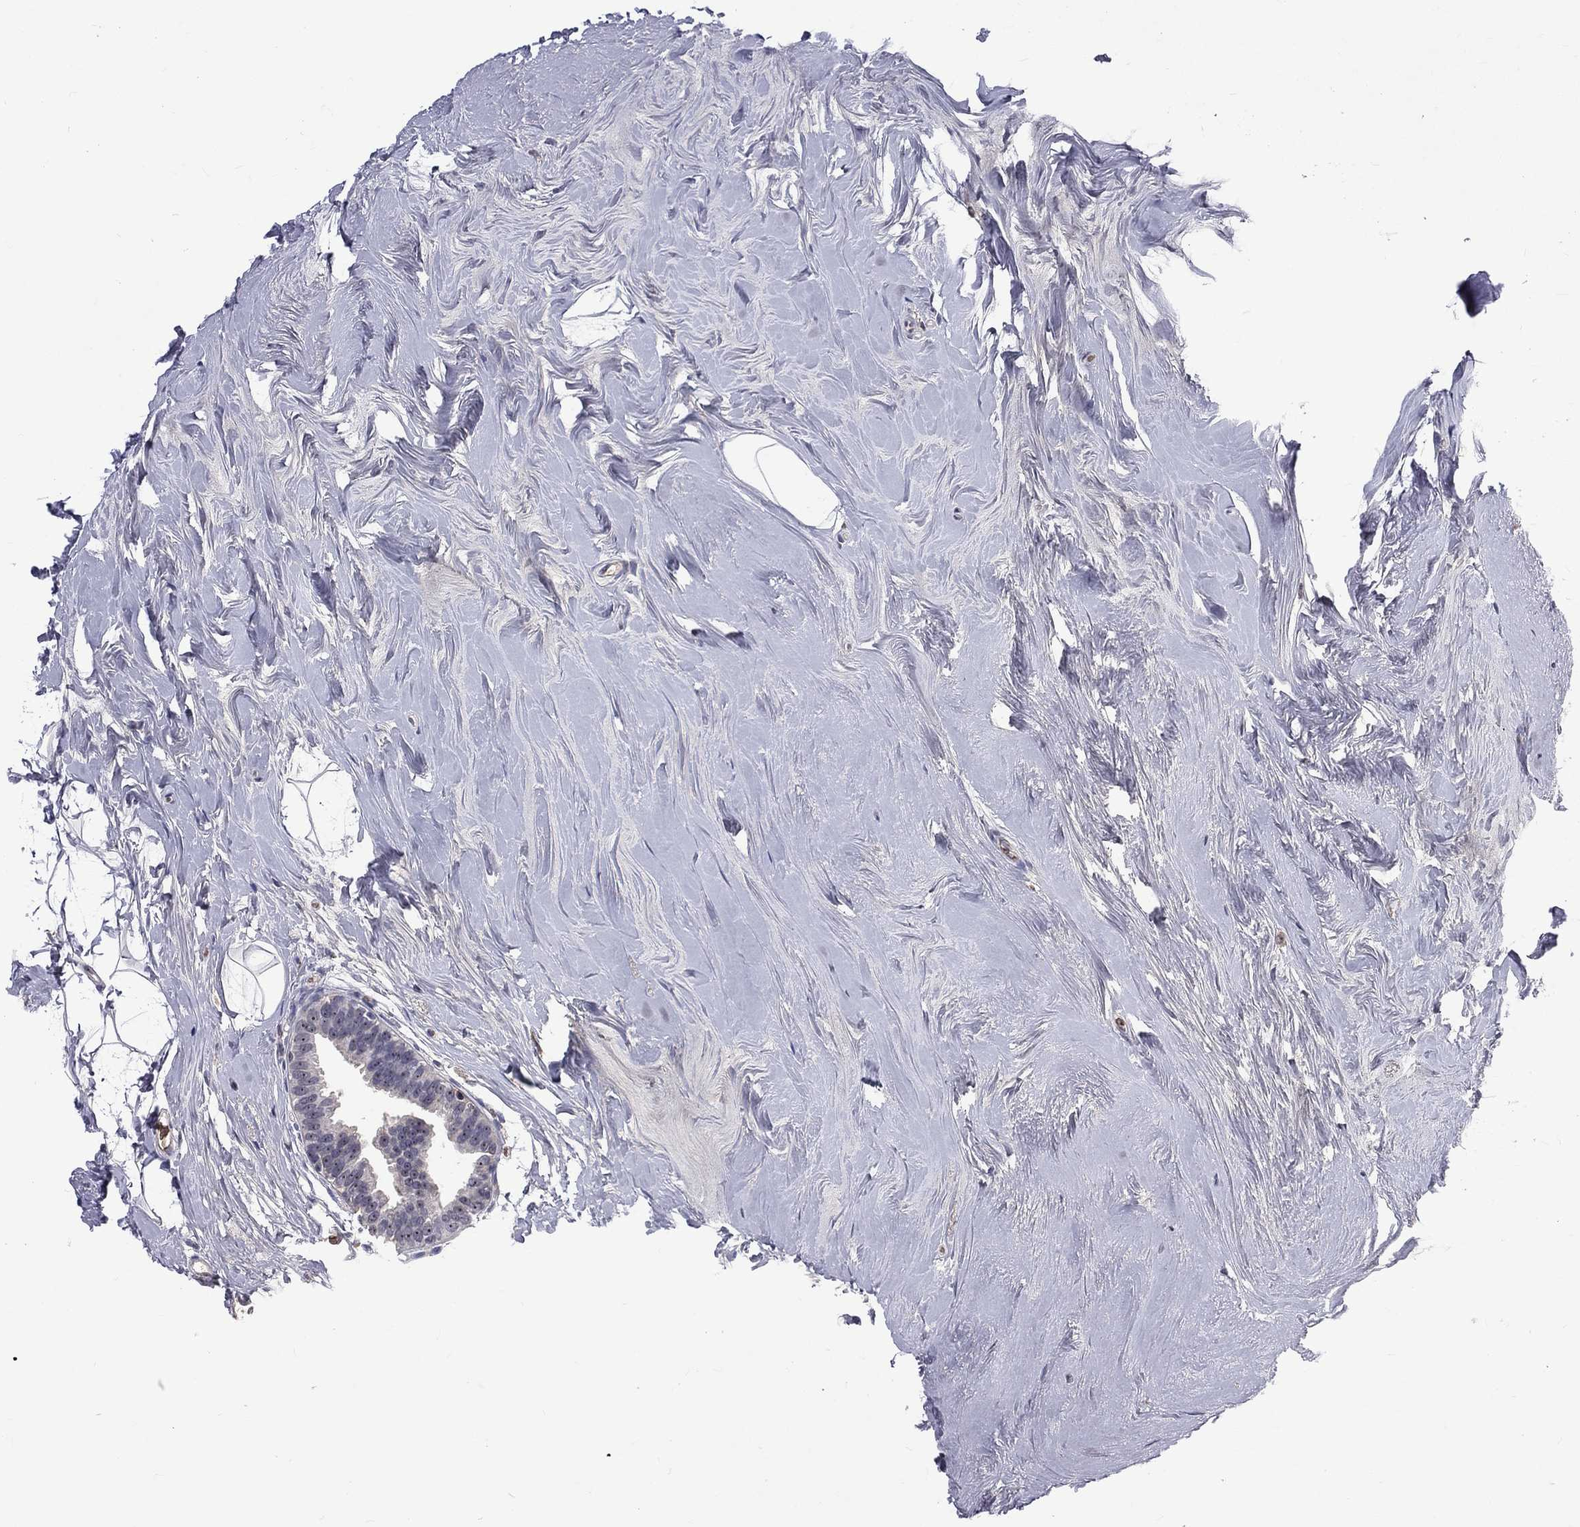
{"staining": {"intensity": "negative", "quantity": "none", "location": "none"}, "tissue": "breast cancer", "cell_type": "Tumor cells", "image_type": "cancer", "snomed": [{"axis": "morphology", "description": "Duct carcinoma"}, {"axis": "topography", "description": "Breast"}], "caption": "Immunohistochemical staining of infiltrating ductal carcinoma (breast) displays no significant expression in tumor cells.", "gene": "DSG4", "patient": {"sex": "female", "age": 55}}